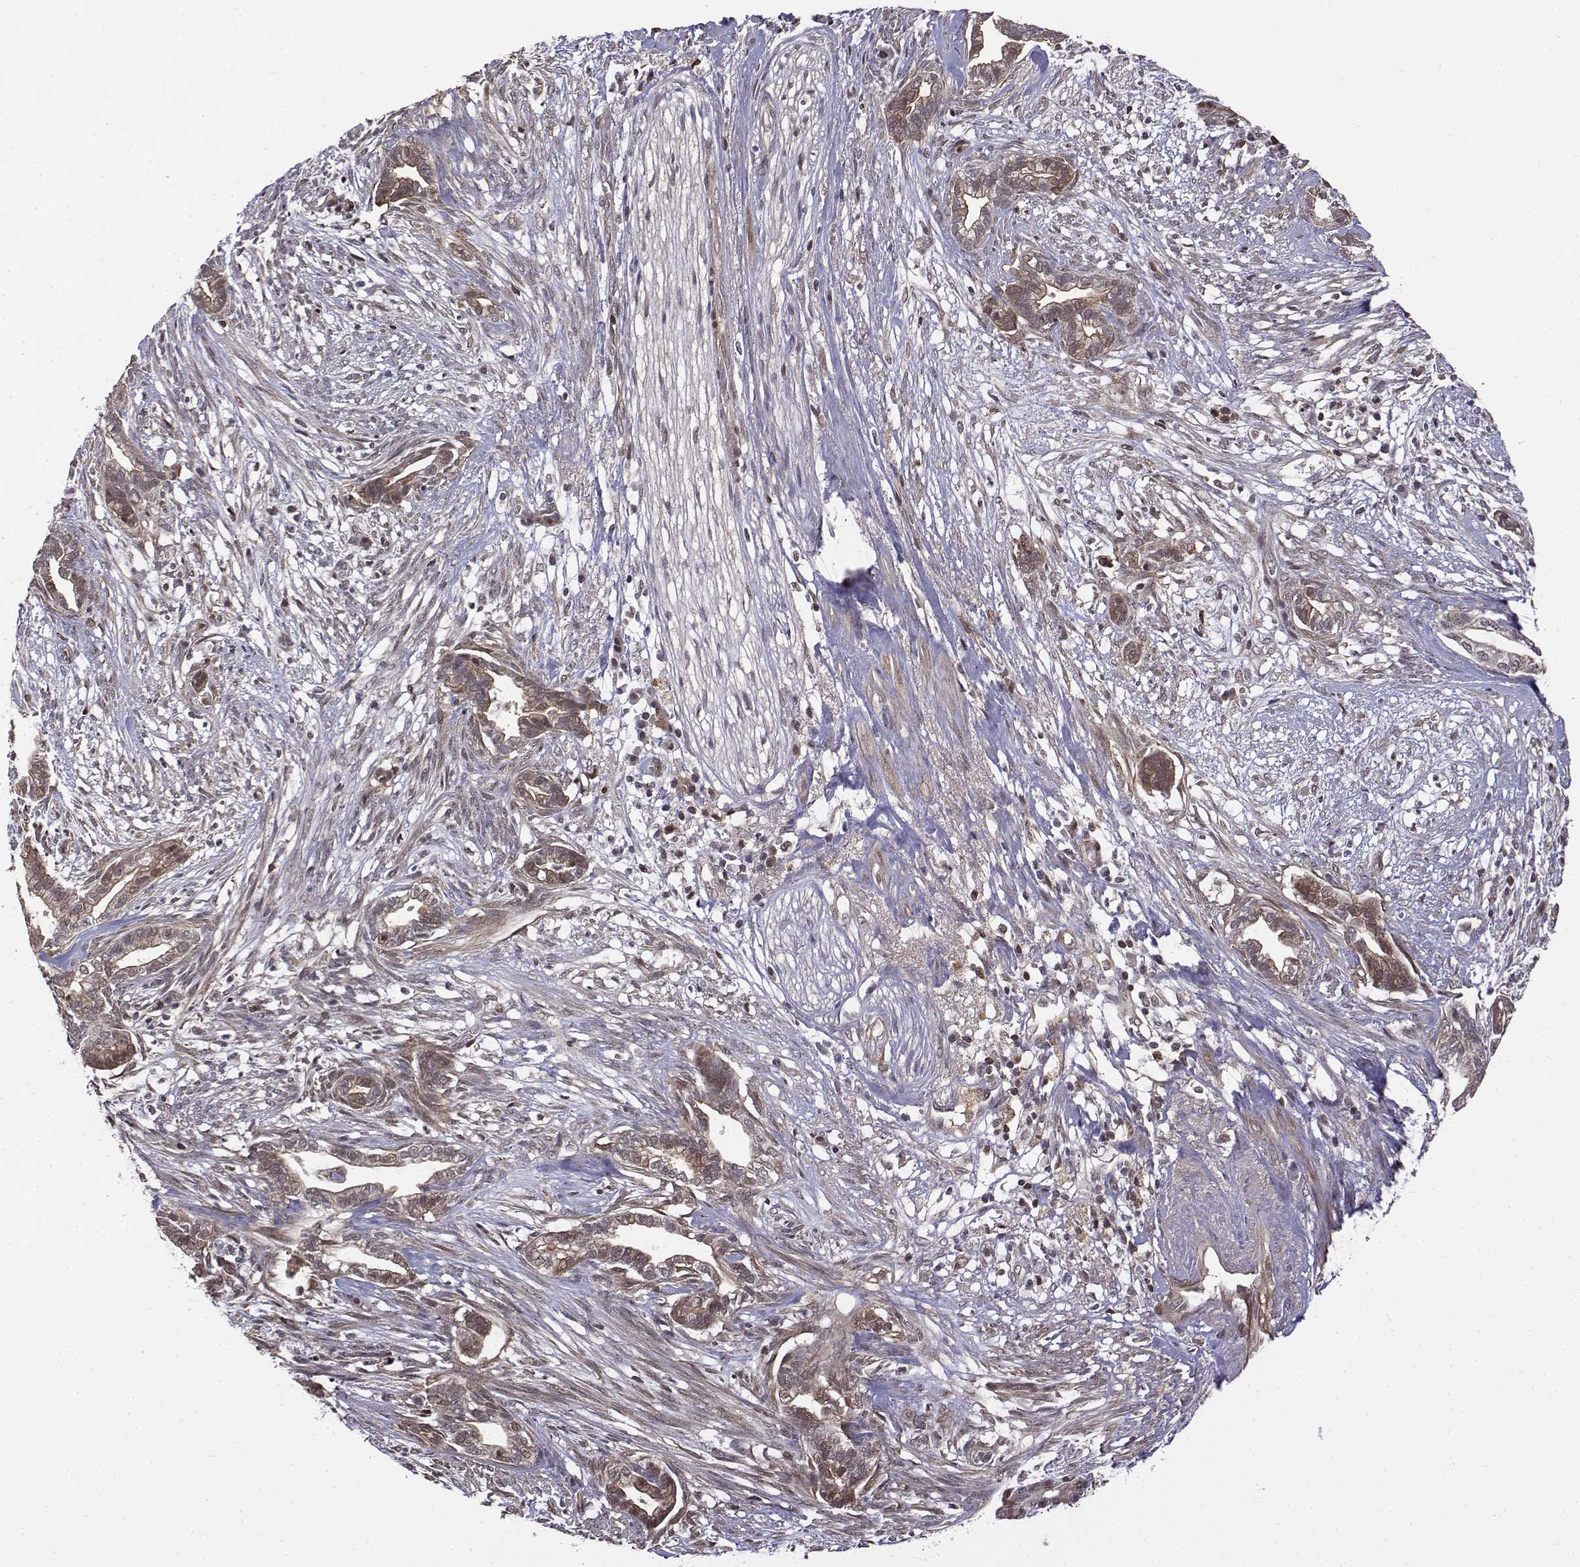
{"staining": {"intensity": "moderate", "quantity": "25%-75%", "location": "cytoplasmic/membranous,nuclear"}, "tissue": "cervical cancer", "cell_type": "Tumor cells", "image_type": "cancer", "snomed": [{"axis": "morphology", "description": "Adenocarcinoma, NOS"}, {"axis": "topography", "description": "Cervix"}], "caption": "Moderate cytoplasmic/membranous and nuclear expression is seen in about 25%-75% of tumor cells in cervical cancer.", "gene": "ITGA7", "patient": {"sex": "female", "age": 62}}